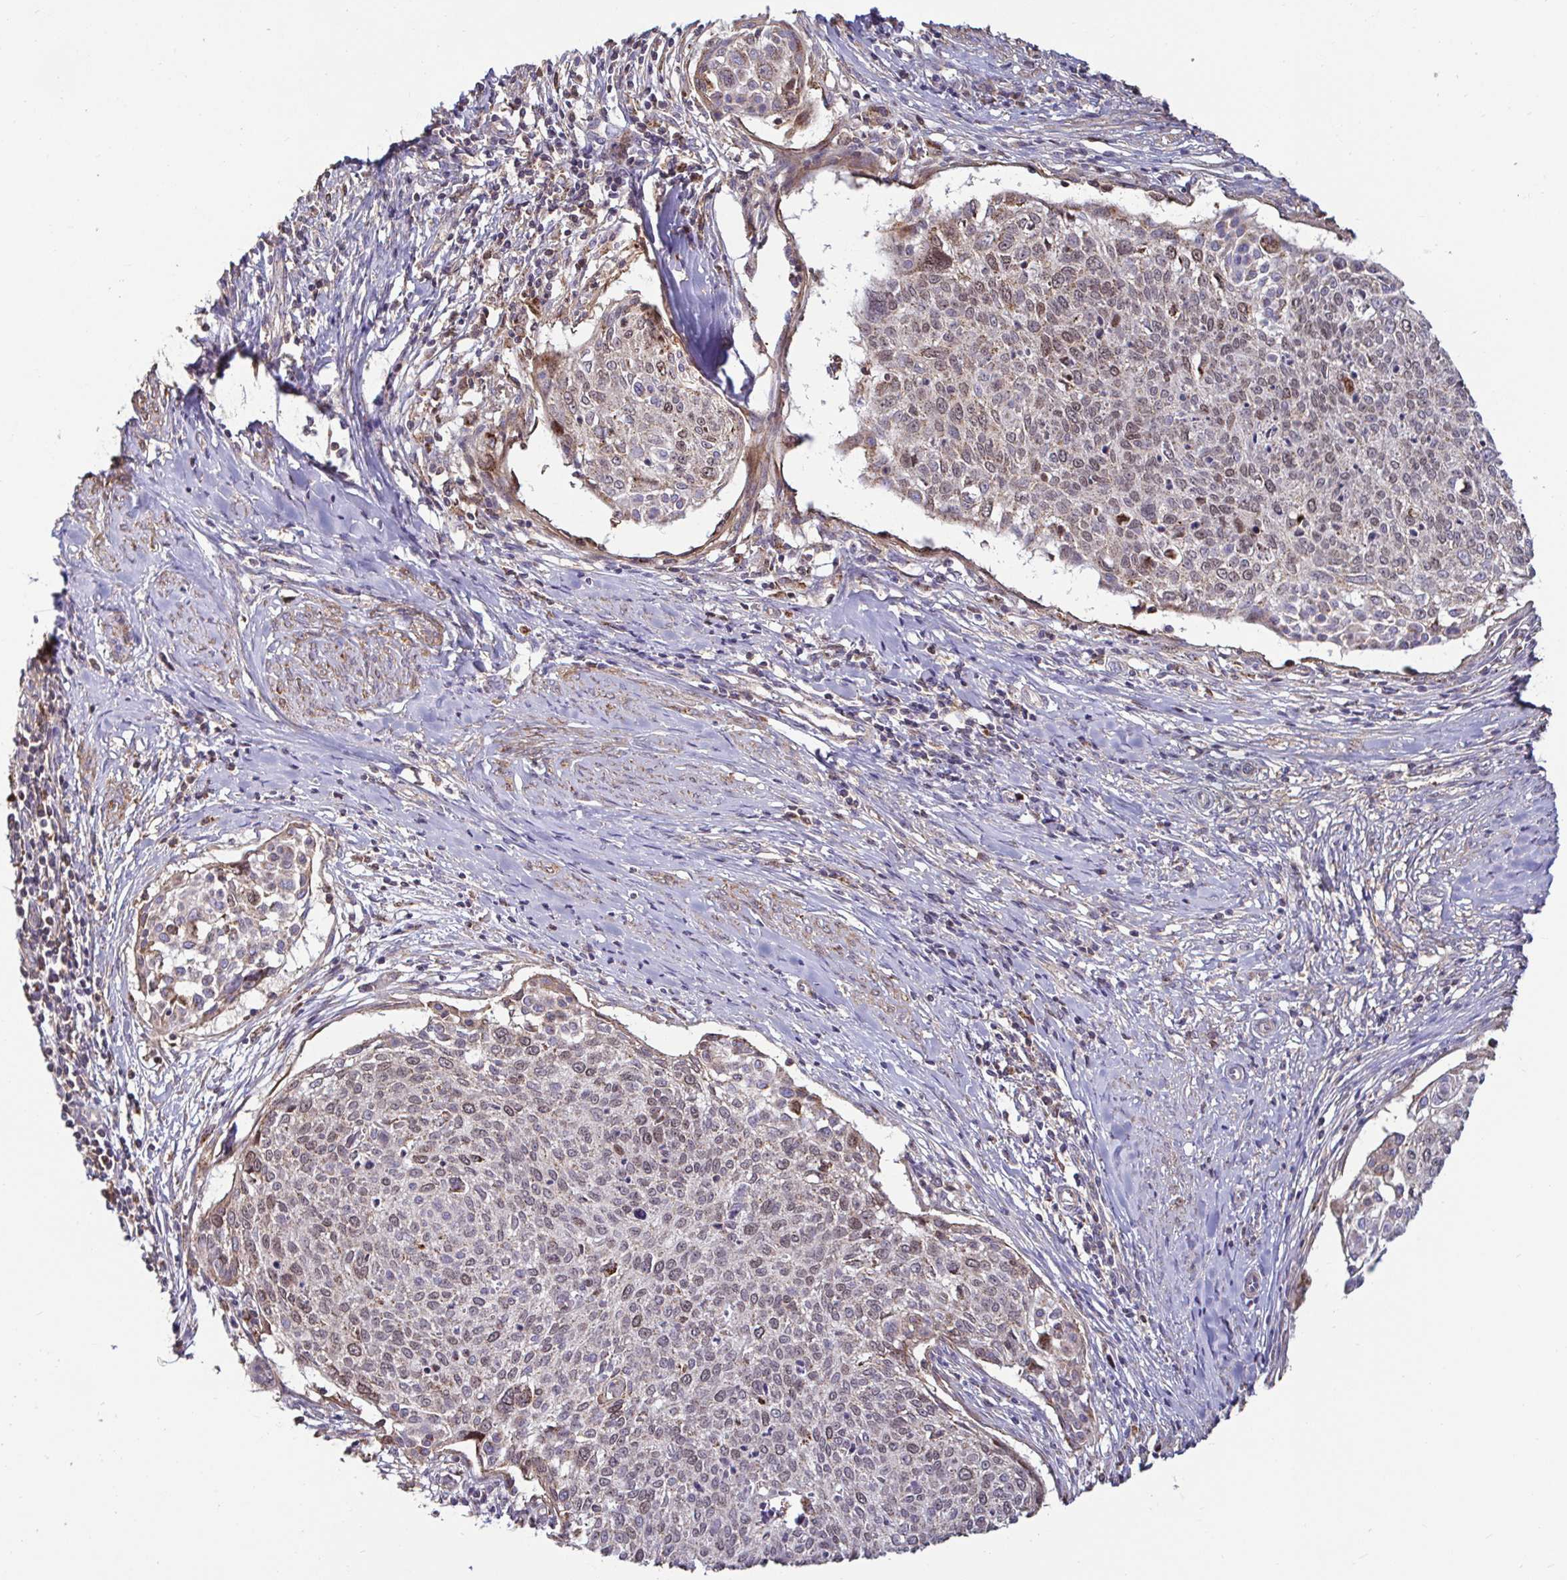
{"staining": {"intensity": "moderate", "quantity": "25%-75%", "location": "cytoplasmic/membranous,nuclear"}, "tissue": "cervical cancer", "cell_type": "Tumor cells", "image_type": "cancer", "snomed": [{"axis": "morphology", "description": "Squamous cell carcinoma, NOS"}, {"axis": "topography", "description": "Cervix"}], "caption": "High-power microscopy captured an immunohistochemistry (IHC) histopathology image of cervical cancer, revealing moderate cytoplasmic/membranous and nuclear staining in approximately 25%-75% of tumor cells.", "gene": "SPRY1", "patient": {"sex": "female", "age": 49}}